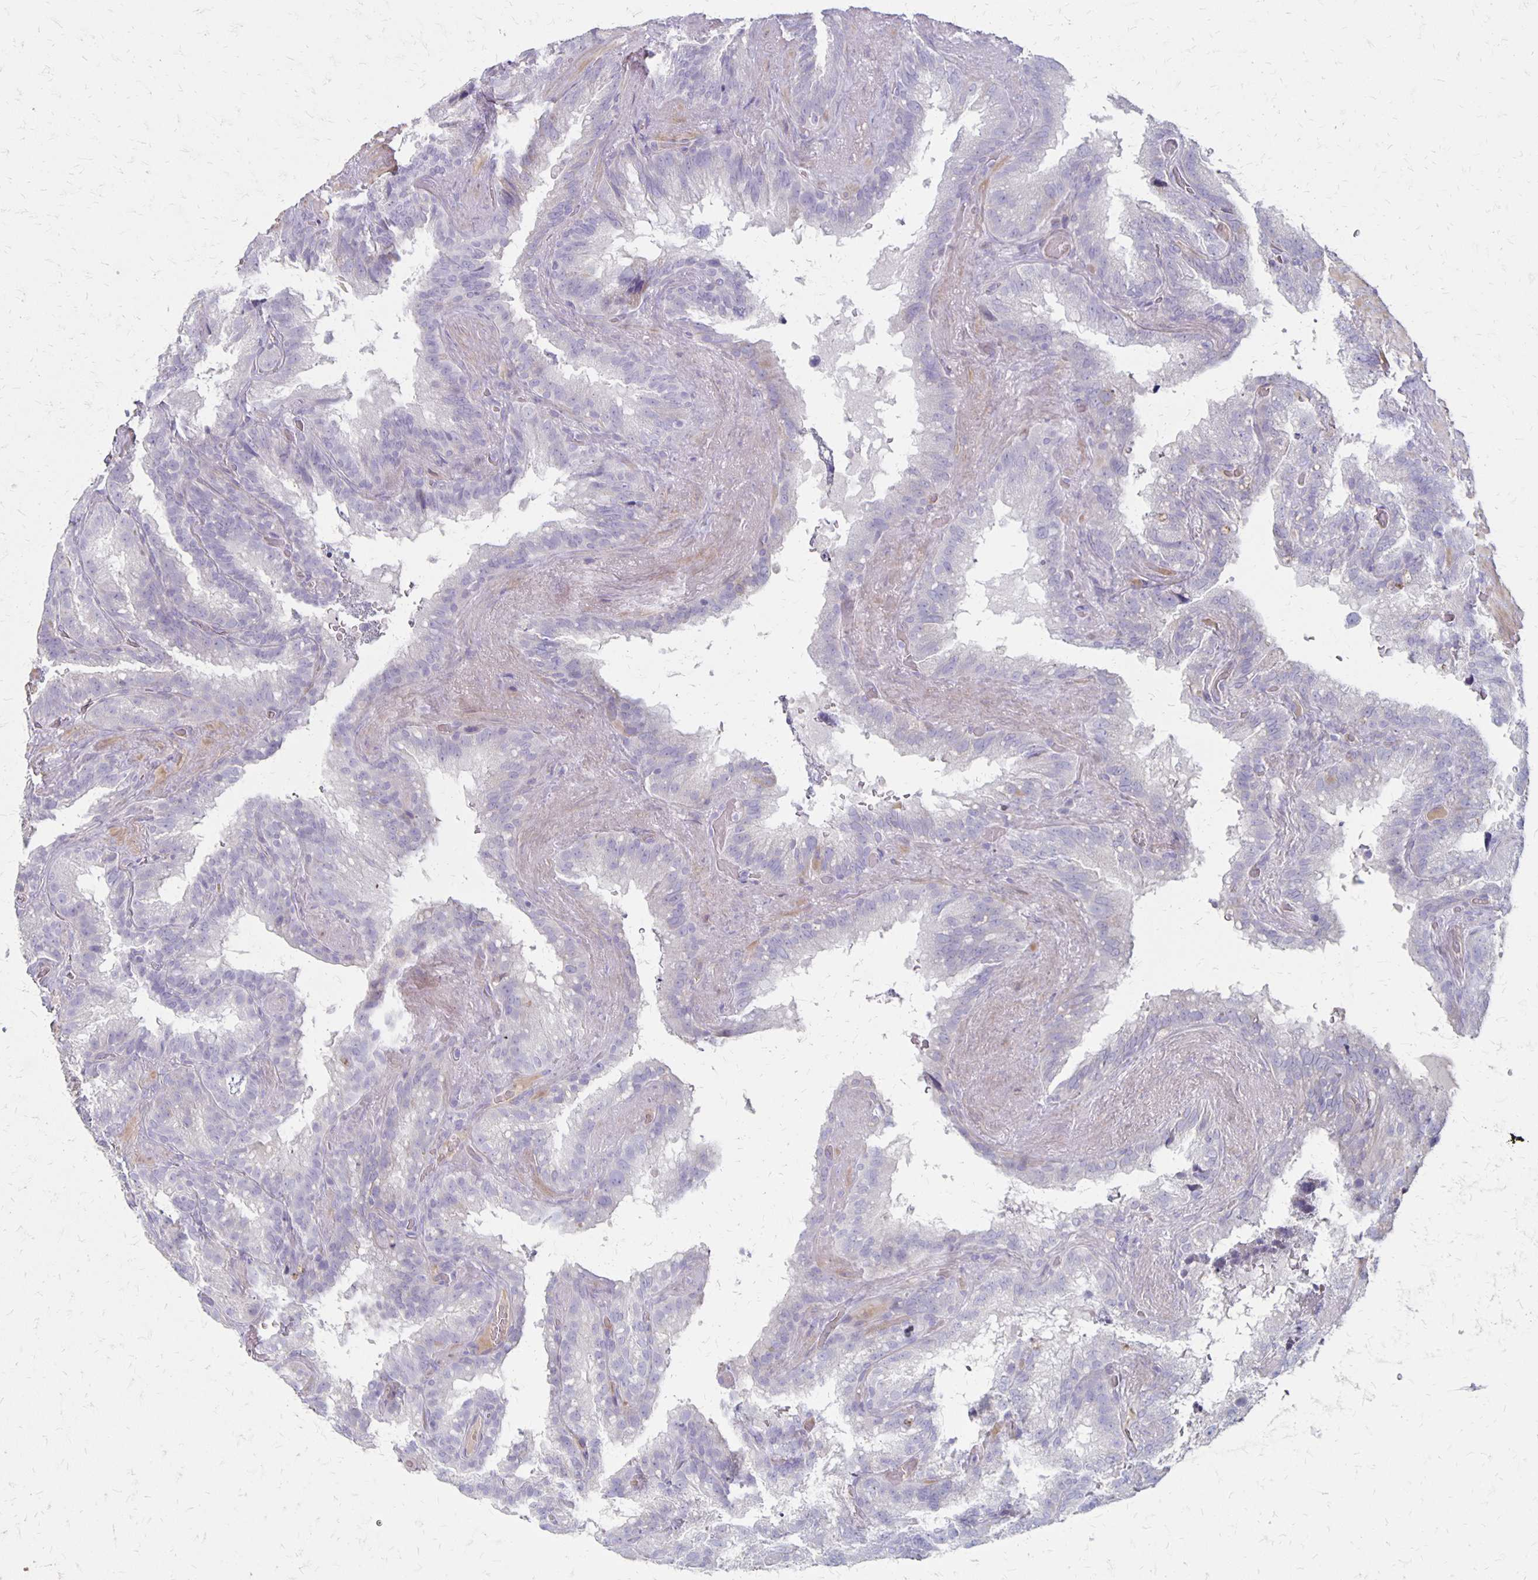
{"staining": {"intensity": "negative", "quantity": "none", "location": "none"}, "tissue": "seminal vesicle", "cell_type": "Glandular cells", "image_type": "normal", "snomed": [{"axis": "morphology", "description": "Normal tissue, NOS"}, {"axis": "topography", "description": "Seminal veicle"}], "caption": "Immunohistochemistry of normal human seminal vesicle reveals no positivity in glandular cells. (Stains: DAB (3,3'-diaminobenzidine) IHC with hematoxylin counter stain, Microscopy: brightfield microscopy at high magnification).", "gene": "HOMER1", "patient": {"sex": "male", "age": 60}}